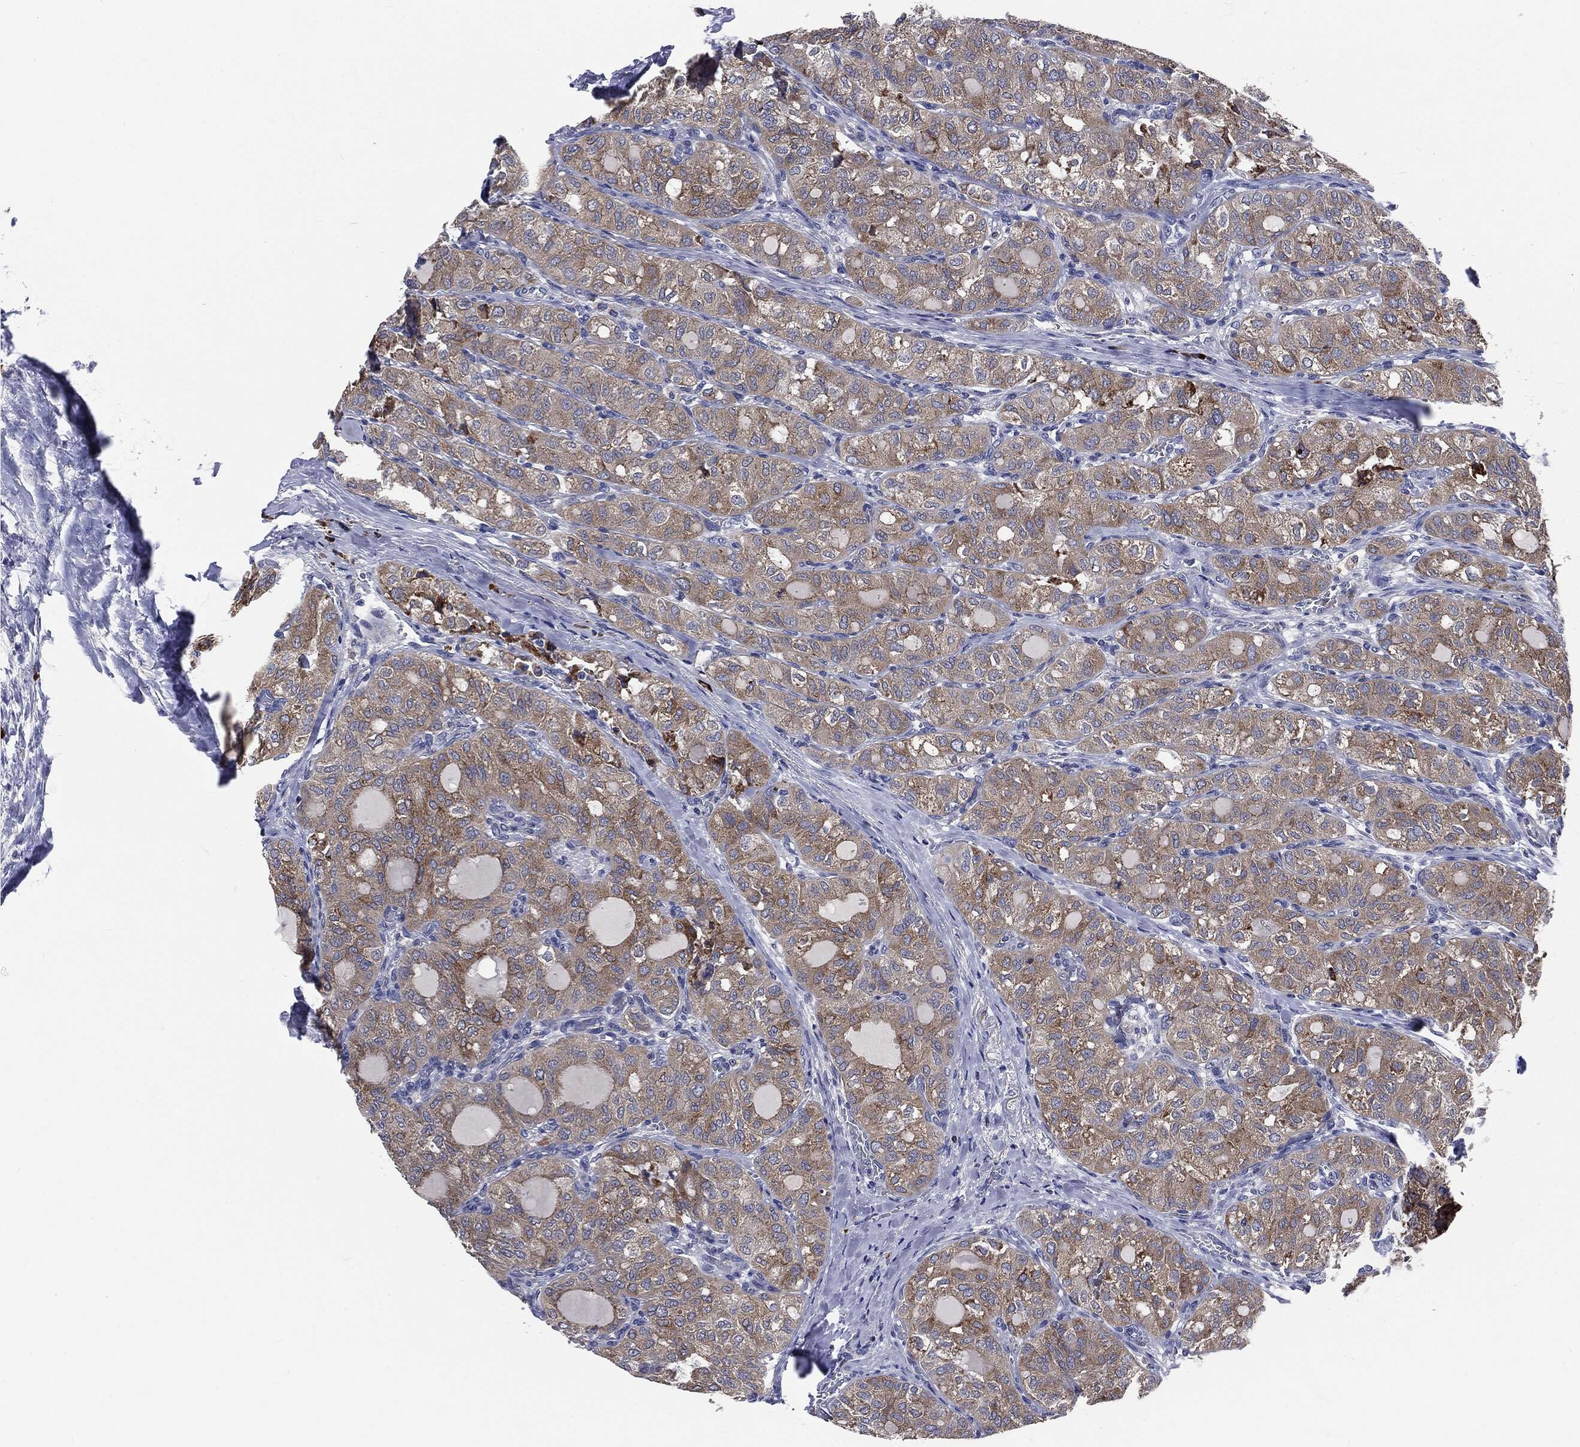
{"staining": {"intensity": "moderate", "quantity": ">75%", "location": "cytoplasmic/membranous"}, "tissue": "thyroid cancer", "cell_type": "Tumor cells", "image_type": "cancer", "snomed": [{"axis": "morphology", "description": "Follicular adenoma carcinoma, NOS"}, {"axis": "topography", "description": "Thyroid gland"}], "caption": "The image shows a brown stain indicating the presence of a protein in the cytoplasmic/membranous of tumor cells in thyroid cancer.", "gene": "PTGS2", "patient": {"sex": "male", "age": 75}}